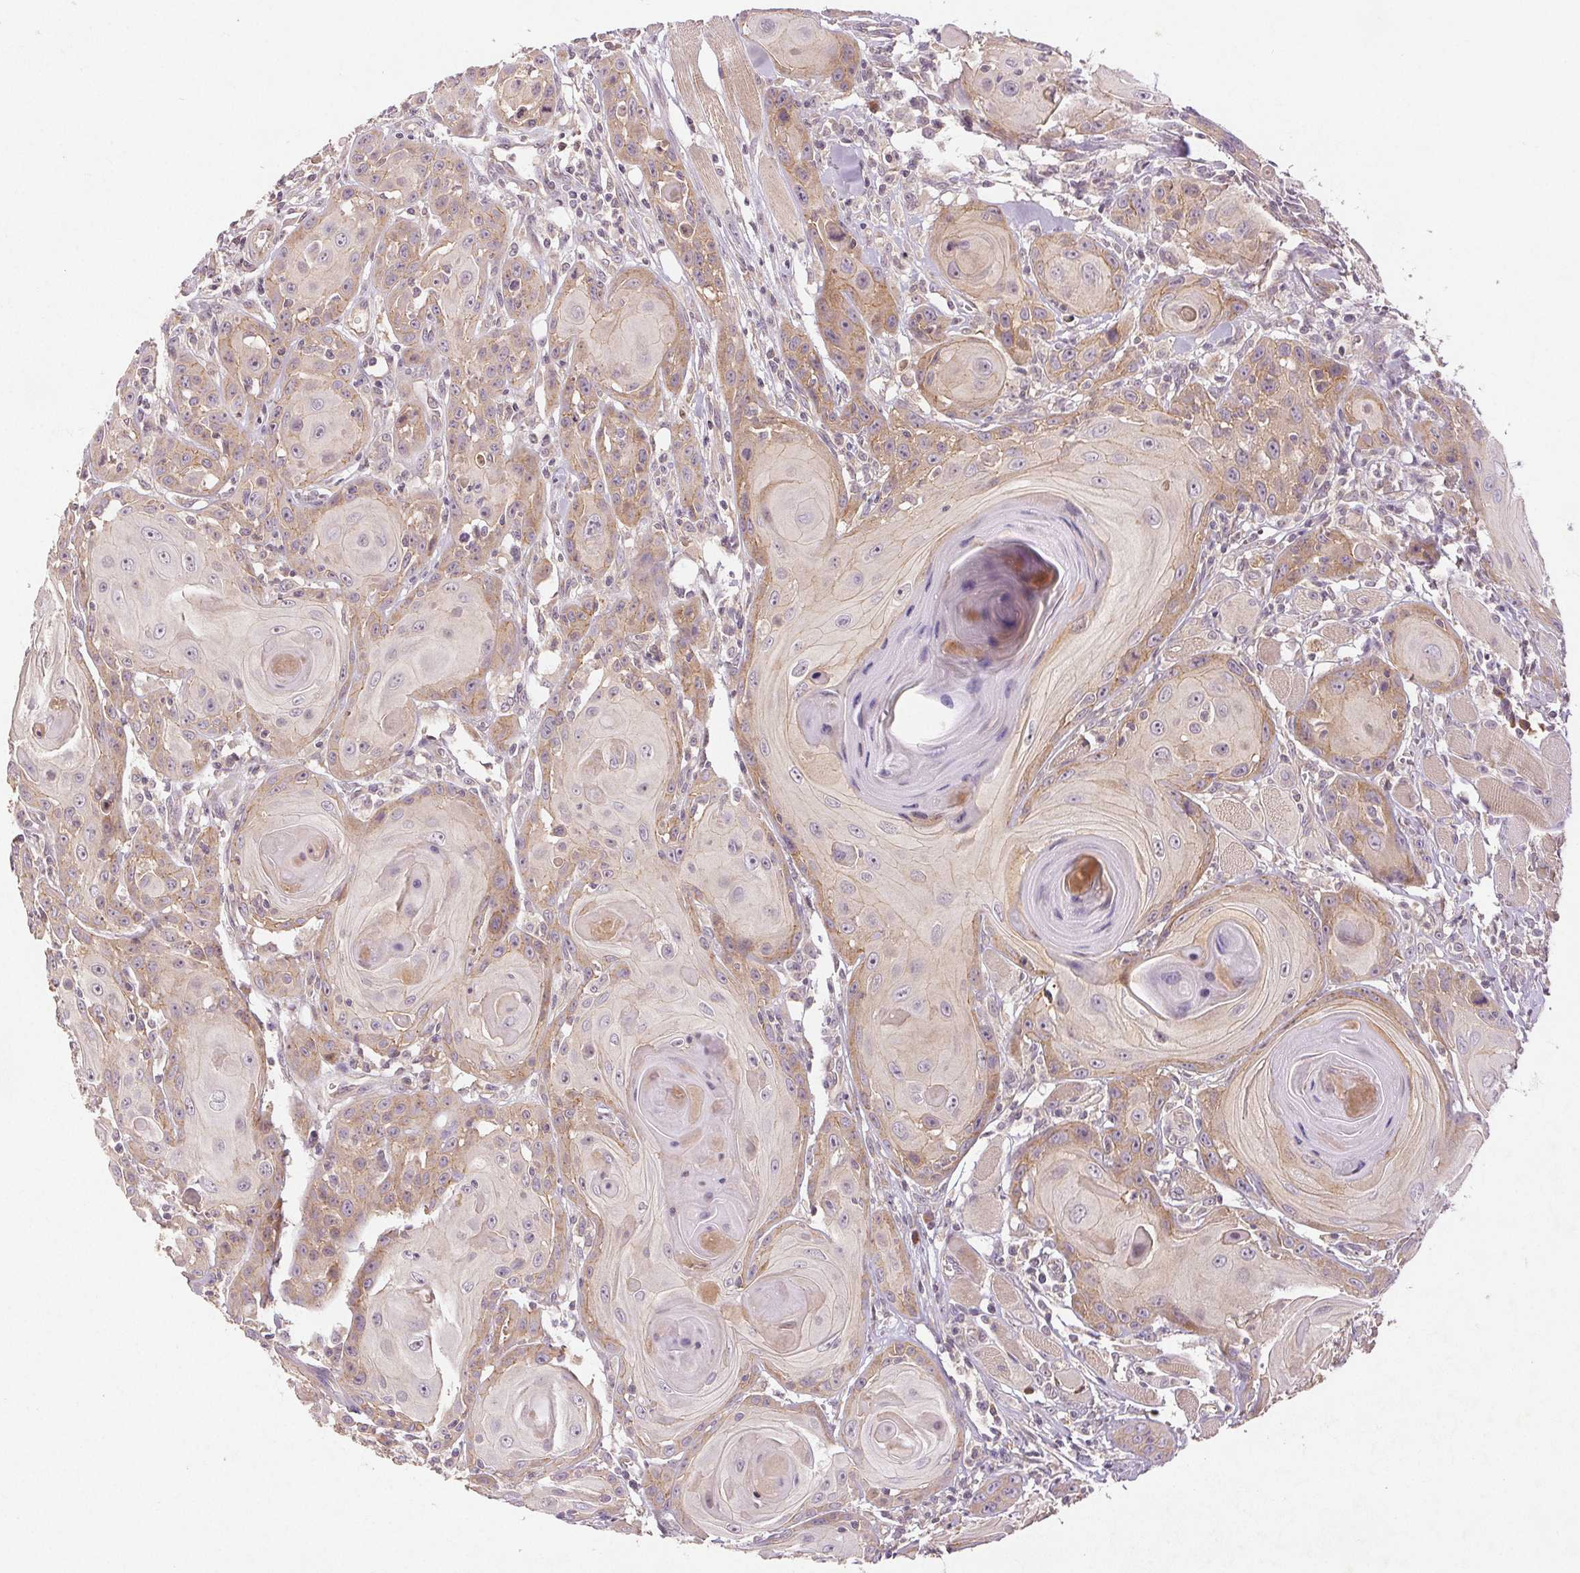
{"staining": {"intensity": "weak", "quantity": "25%-75%", "location": "cytoplasmic/membranous"}, "tissue": "head and neck cancer", "cell_type": "Tumor cells", "image_type": "cancer", "snomed": [{"axis": "morphology", "description": "Squamous cell carcinoma, NOS"}, {"axis": "topography", "description": "Head-Neck"}], "caption": "Head and neck squamous cell carcinoma was stained to show a protein in brown. There is low levels of weak cytoplasmic/membranous expression in about 25%-75% of tumor cells. Nuclei are stained in blue.", "gene": "YIF1B", "patient": {"sex": "female", "age": 80}}